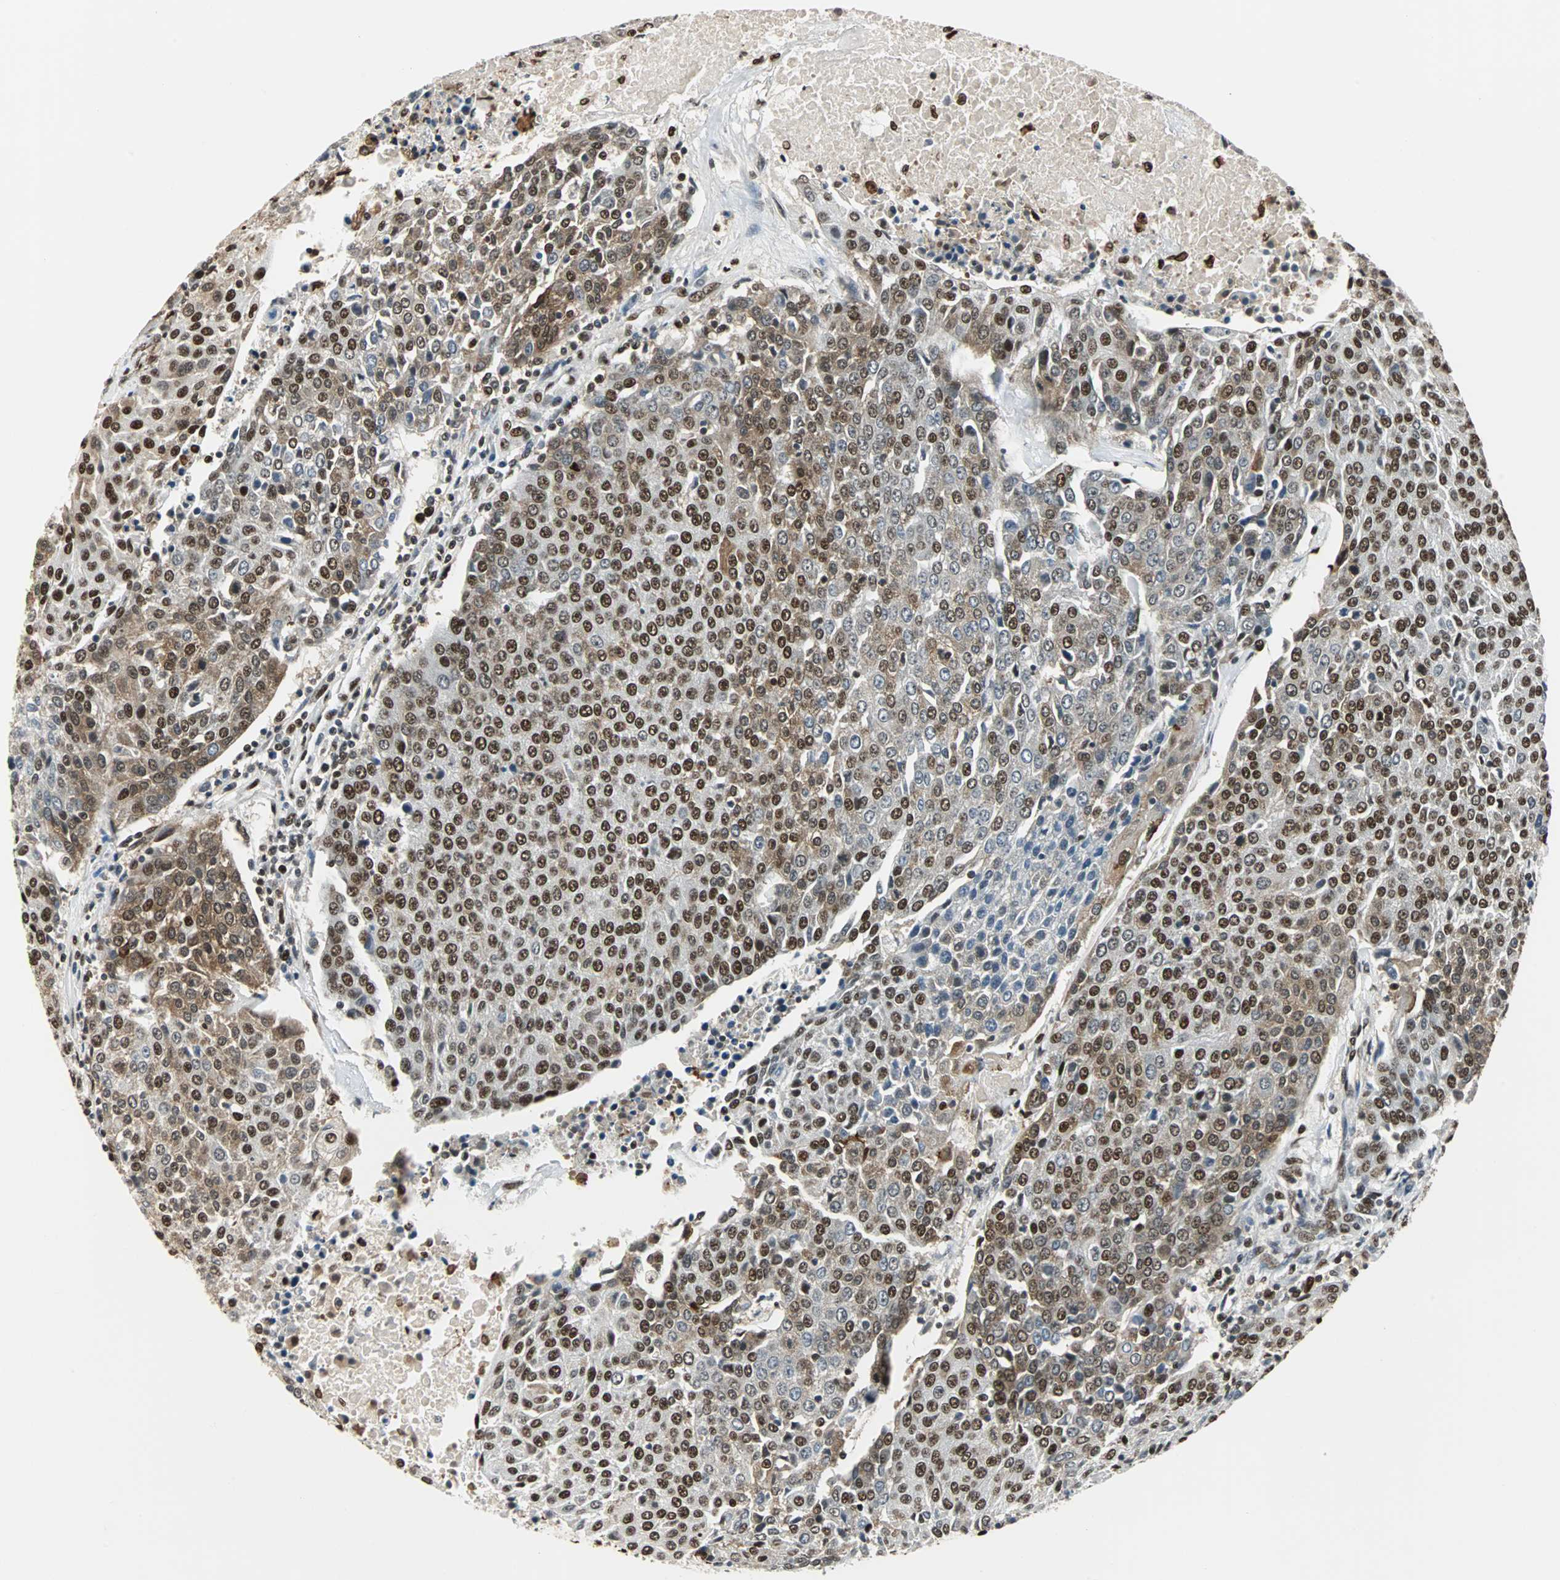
{"staining": {"intensity": "strong", "quantity": ">75%", "location": "cytoplasmic/membranous,nuclear"}, "tissue": "urothelial cancer", "cell_type": "Tumor cells", "image_type": "cancer", "snomed": [{"axis": "morphology", "description": "Urothelial carcinoma, High grade"}, {"axis": "topography", "description": "Urinary bladder"}], "caption": "High-magnification brightfield microscopy of urothelial carcinoma (high-grade) stained with DAB (3,3'-diaminobenzidine) (brown) and counterstained with hematoxylin (blue). tumor cells exhibit strong cytoplasmic/membranous and nuclear staining is appreciated in about>75% of cells.", "gene": "XRCC4", "patient": {"sex": "female", "age": 85}}